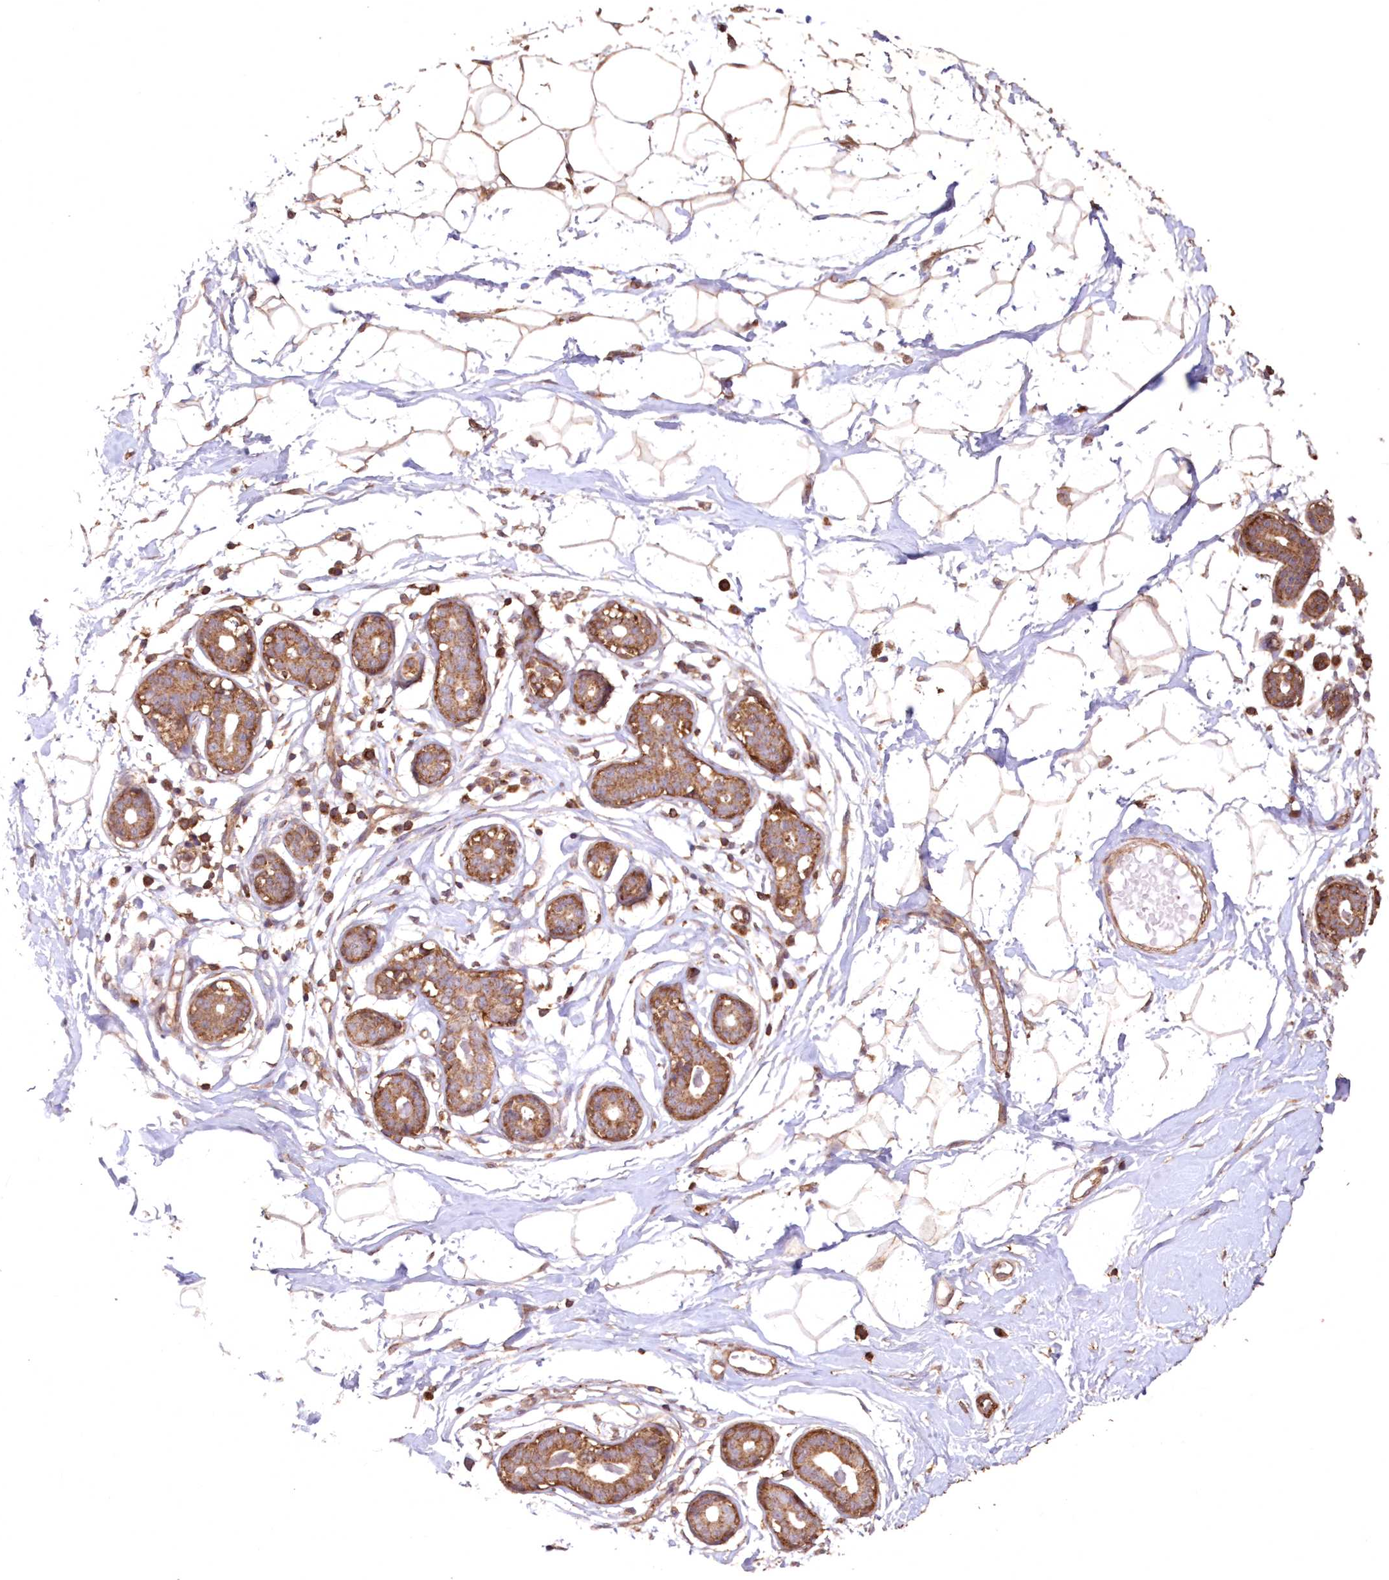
{"staining": {"intensity": "moderate", "quantity": ">75%", "location": "cytoplasmic/membranous"}, "tissue": "breast", "cell_type": "Adipocytes", "image_type": "normal", "snomed": [{"axis": "morphology", "description": "Normal tissue, NOS"}, {"axis": "topography", "description": "Breast"}], "caption": "DAB immunohistochemical staining of unremarkable human breast demonstrates moderate cytoplasmic/membranous protein staining in approximately >75% of adipocytes.", "gene": "TMEM139", "patient": {"sex": "female", "age": 23}}